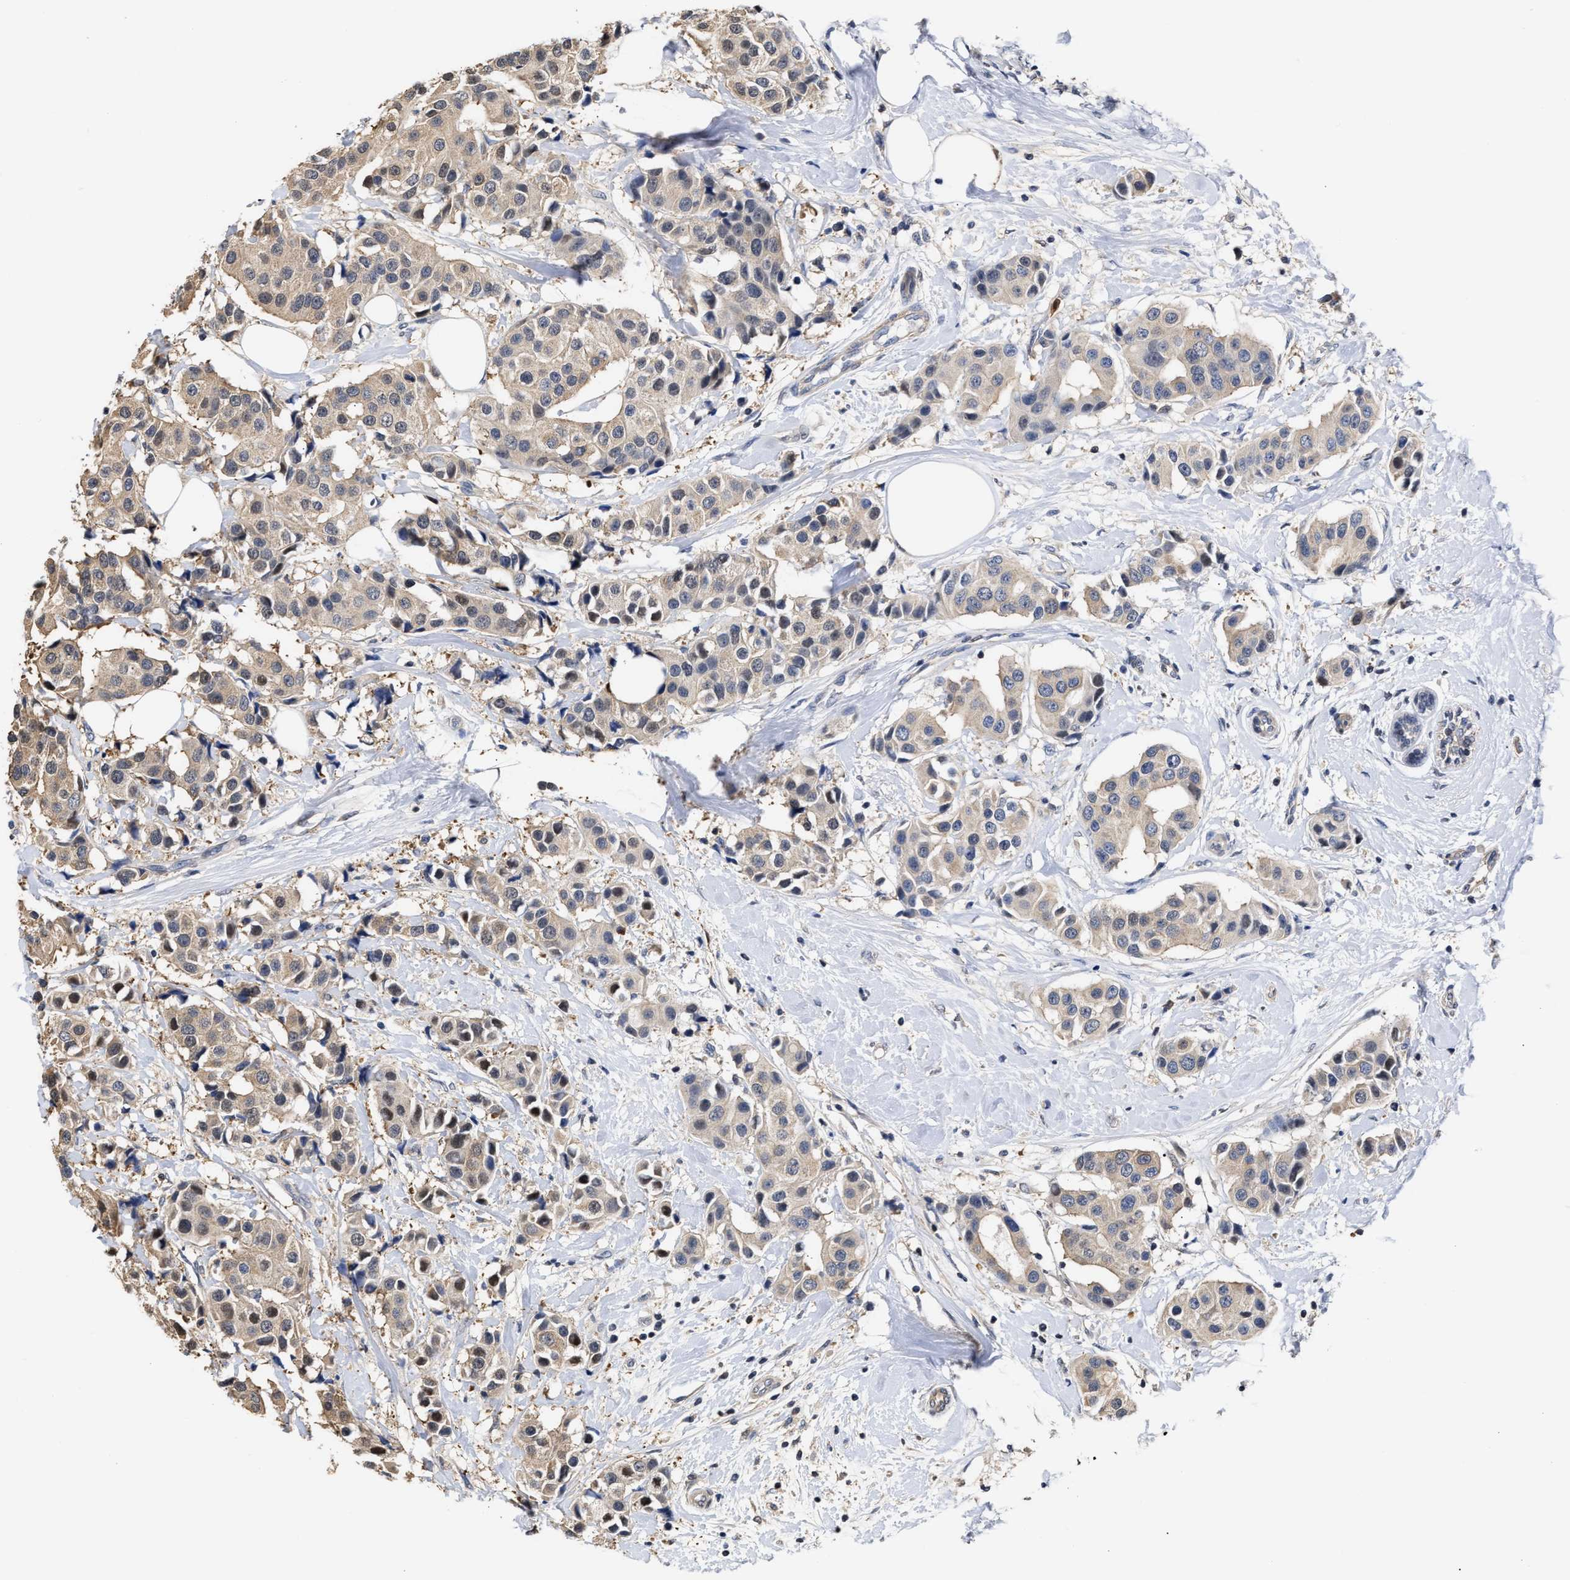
{"staining": {"intensity": "weak", "quantity": ">75%", "location": "cytoplasmic/membranous"}, "tissue": "breast cancer", "cell_type": "Tumor cells", "image_type": "cancer", "snomed": [{"axis": "morphology", "description": "Normal tissue, NOS"}, {"axis": "morphology", "description": "Duct carcinoma"}, {"axis": "topography", "description": "Breast"}], "caption": "Human breast cancer stained with a protein marker reveals weak staining in tumor cells.", "gene": "KLHDC1", "patient": {"sex": "female", "age": 39}}